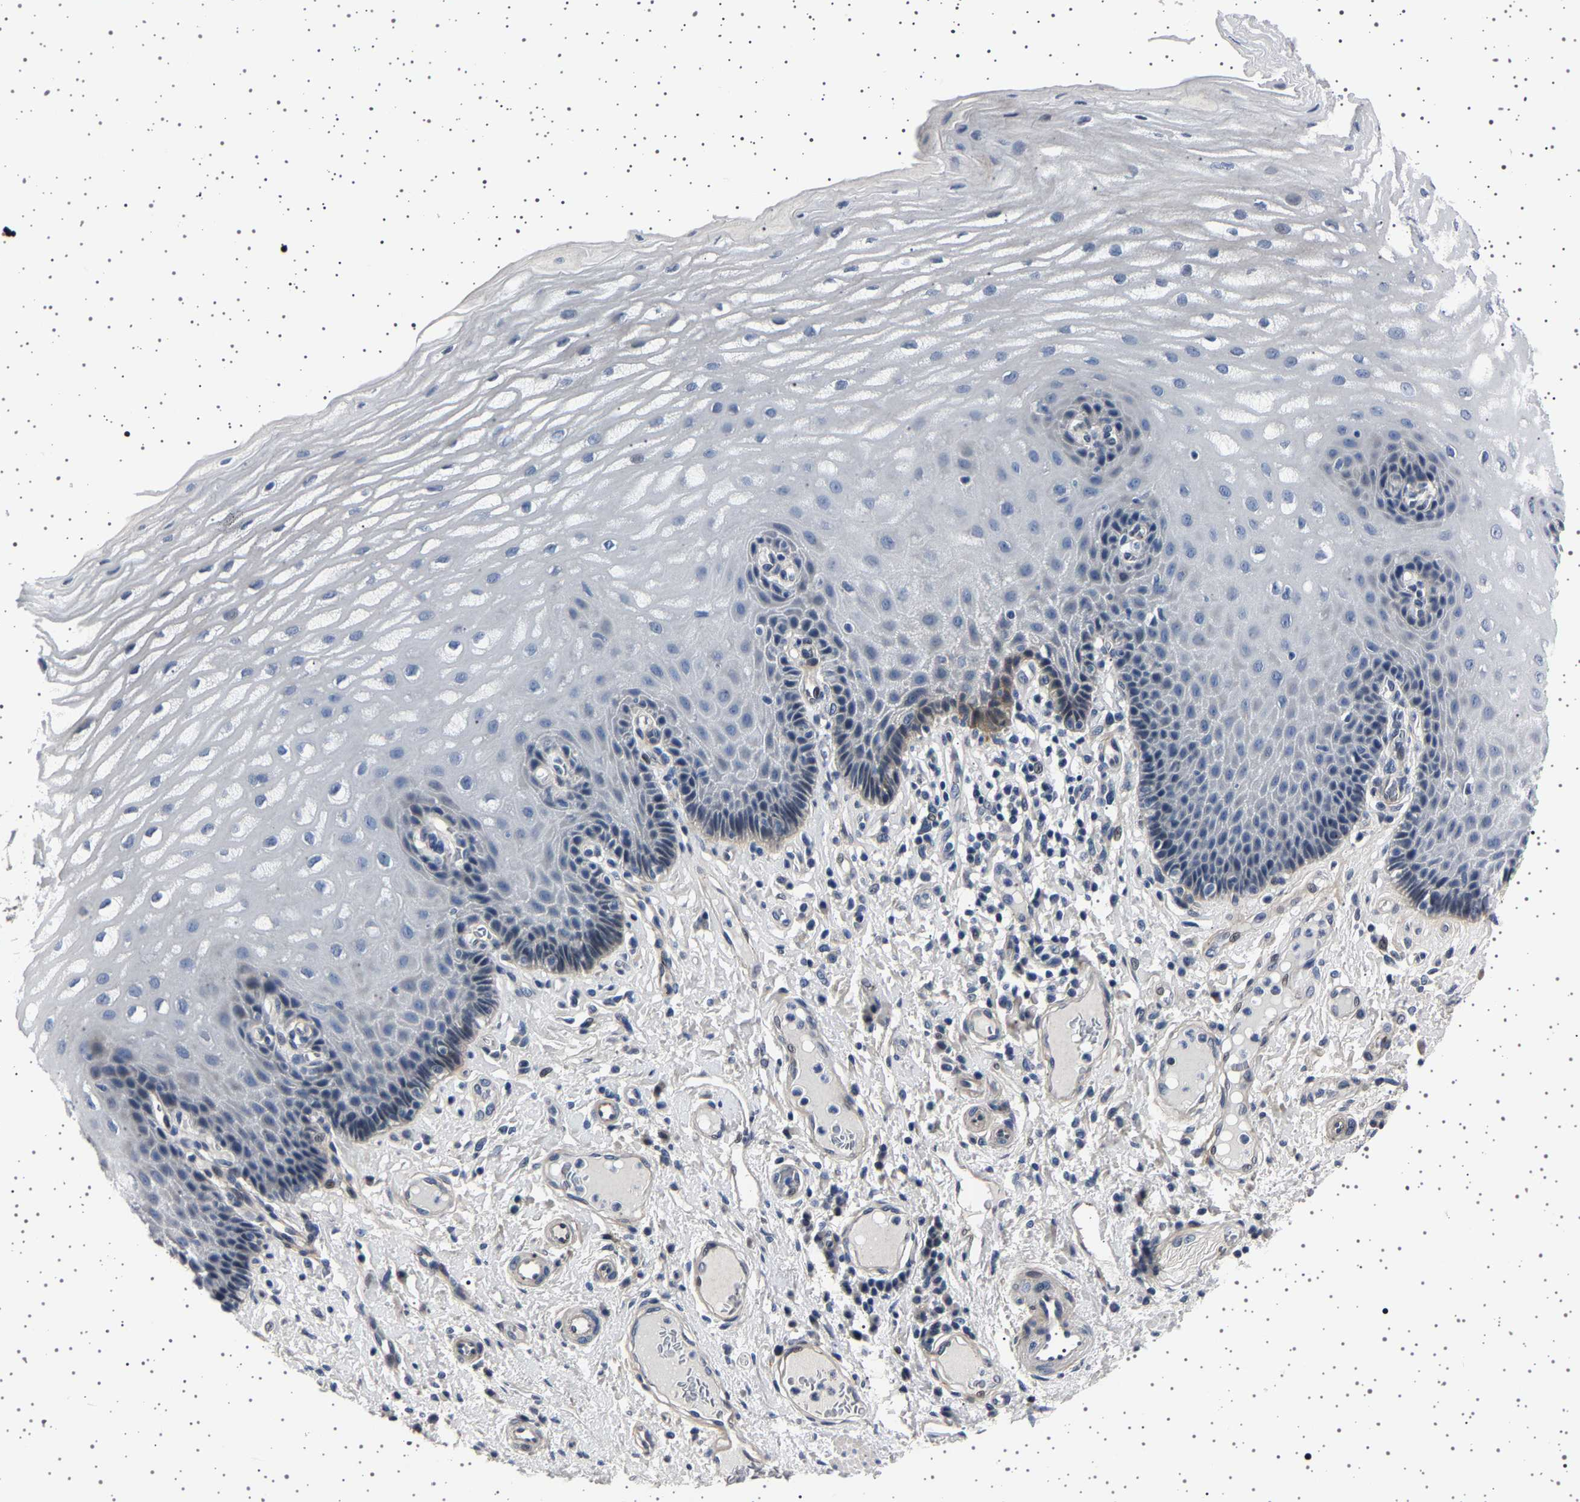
{"staining": {"intensity": "weak", "quantity": "<25%", "location": "cytoplasmic/membranous"}, "tissue": "esophagus", "cell_type": "Squamous epithelial cells", "image_type": "normal", "snomed": [{"axis": "morphology", "description": "Normal tissue, NOS"}, {"axis": "topography", "description": "Esophagus"}], "caption": "Immunohistochemical staining of benign esophagus demonstrates no significant expression in squamous epithelial cells.", "gene": "PAK5", "patient": {"sex": "male", "age": 54}}